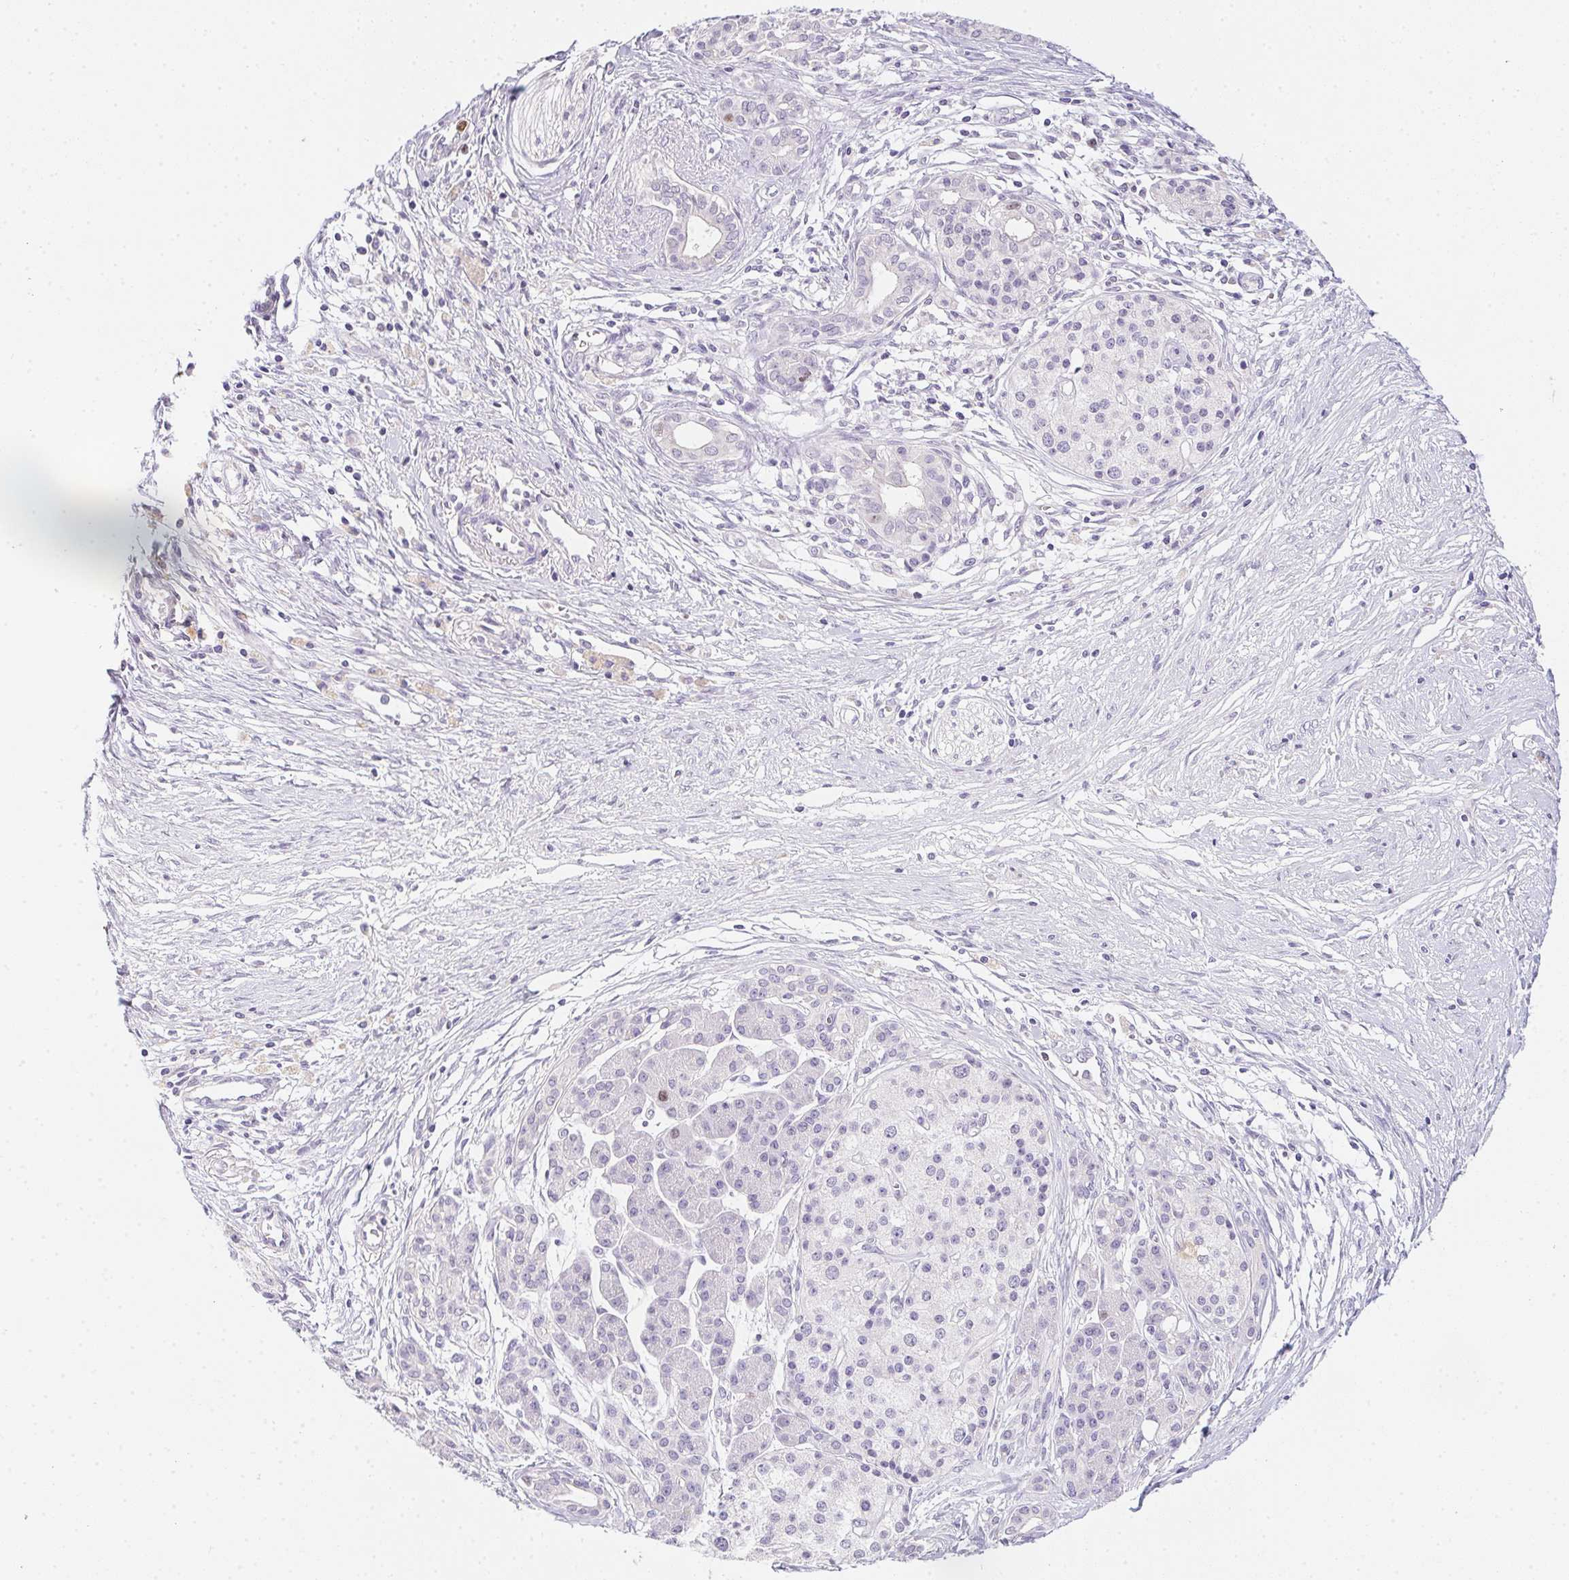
{"staining": {"intensity": "negative", "quantity": "none", "location": "none"}, "tissue": "pancreatic cancer", "cell_type": "Tumor cells", "image_type": "cancer", "snomed": [{"axis": "morphology", "description": "Adenocarcinoma, NOS"}, {"axis": "topography", "description": "Pancreas"}], "caption": "DAB (3,3'-diaminobenzidine) immunohistochemical staining of pancreatic cancer exhibits no significant expression in tumor cells.", "gene": "HELLS", "patient": {"sex": "female", "age": 47}}